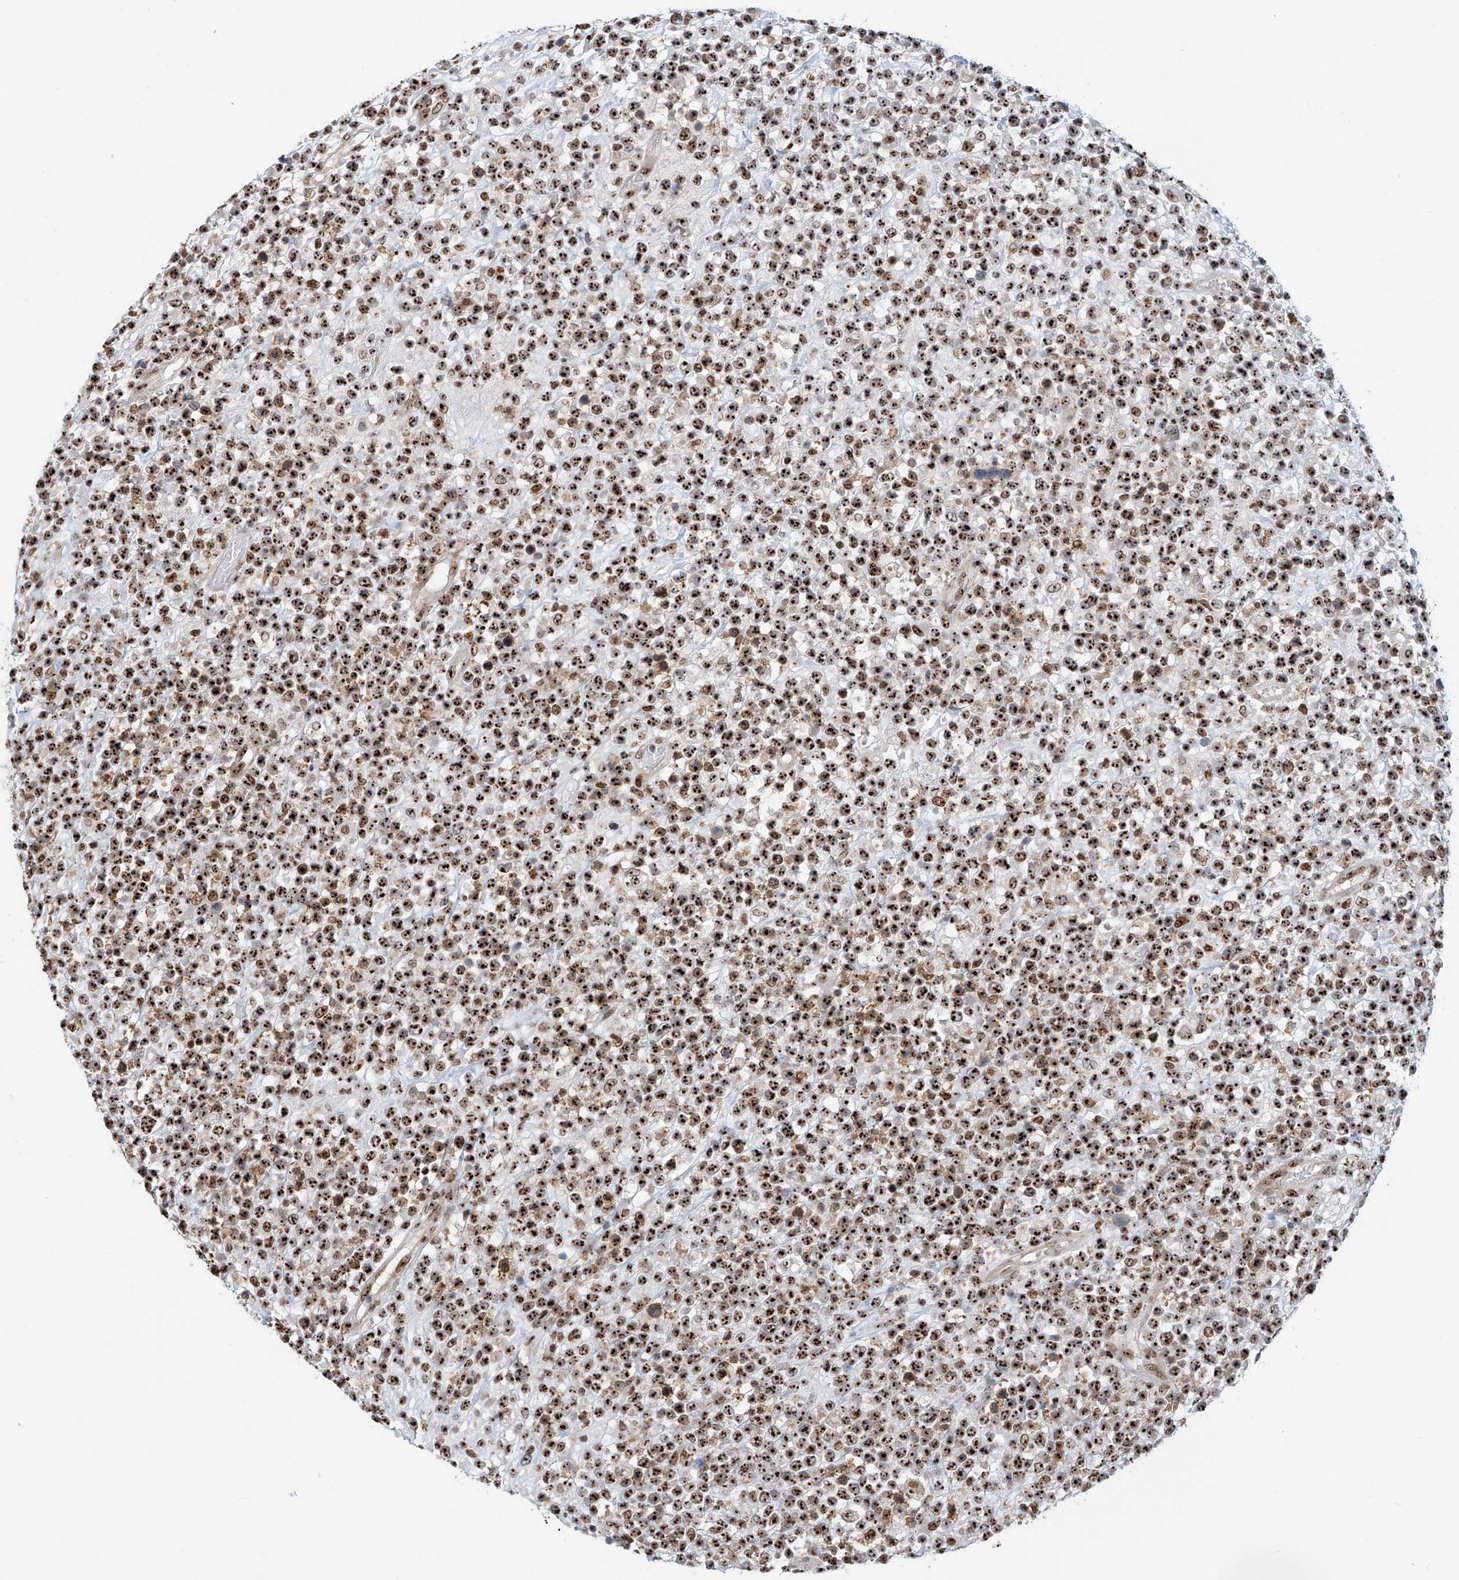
{"staining": {"intensity": "strong", "quantity": ">75%", "location": "nuclear"}, "tissue": "lymphoma", "cell_type": "Tumor cells", "image_type": "cancer", "snomed": [{"axis": "morphology", "description": "Malignant lymphoma, non-Hodgkin's type, High grade"}, {"axis": "topography", "description": "Colon"}], "caption": "A micrograph showing strong nuclear positivity in approximately >75% of tumor cells in high-grade malignant lymphoma, non-Hodgkin's type, as visualized by brown immunohistochemical staining.", "gene": "PRUNE2", "patient": {"sex": "female", "age": 53}}